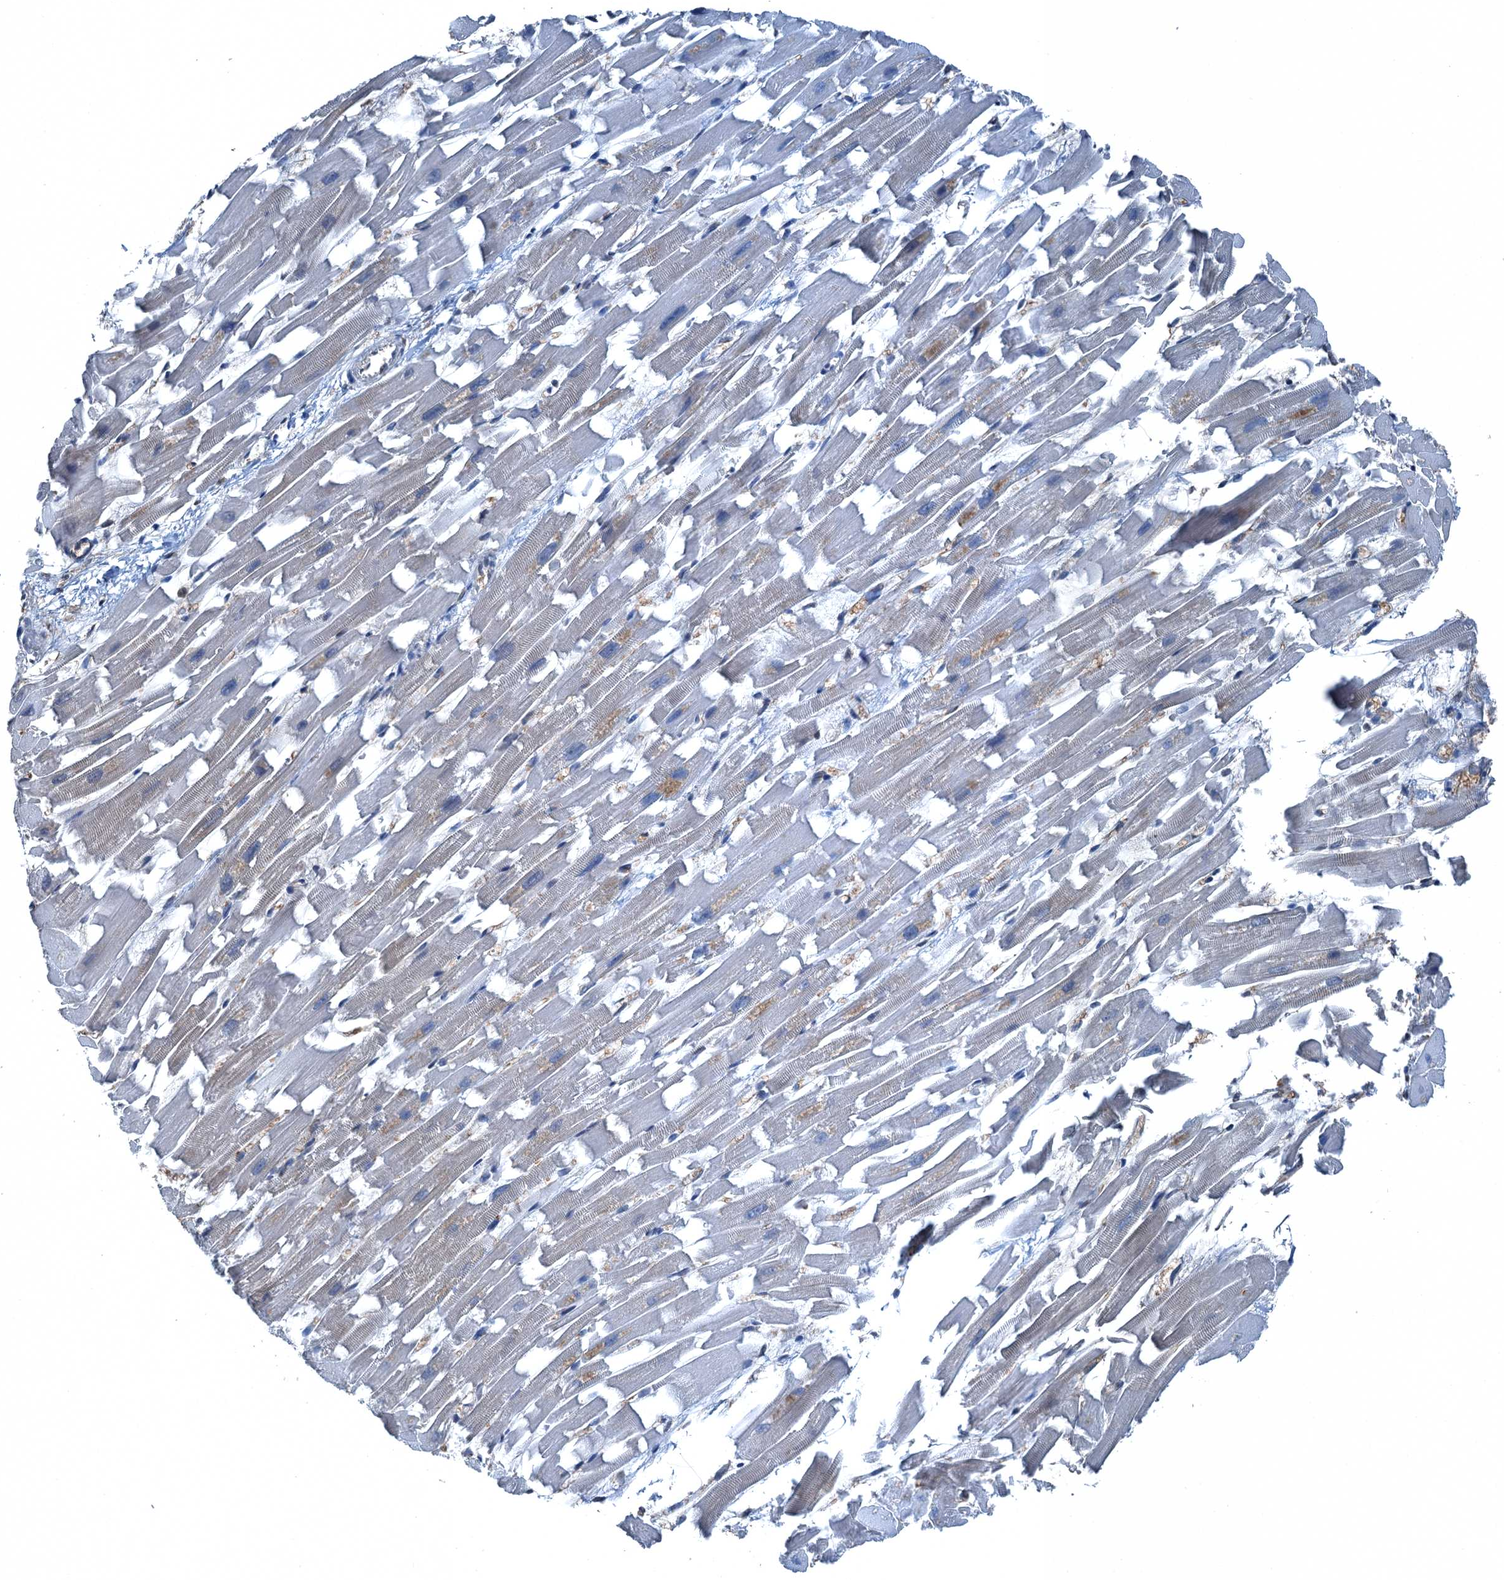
{"staining": {"intensity": "weak", "quantity": "<25%", "location": "cytoplasmic/membranous,nuclear"}, "tissue": "heart muscle", "cell_type": "Cardiomyocytes", "image_type": "normal", "snomed": [{"axis": "morphology", "description": "Normal tissue, NOS"}, {"axis": "topography", "description": "Heart"}], "caption": "This photomicrograph is of normal heart muscle stained with immunohistochemistry (IHC) to label a protein in brown with the nuclei are counter-stained blue. There is no expression in cardiomyocytes.", "gene": "RNH1", "patient": {"sex": "female", "age": 64}}